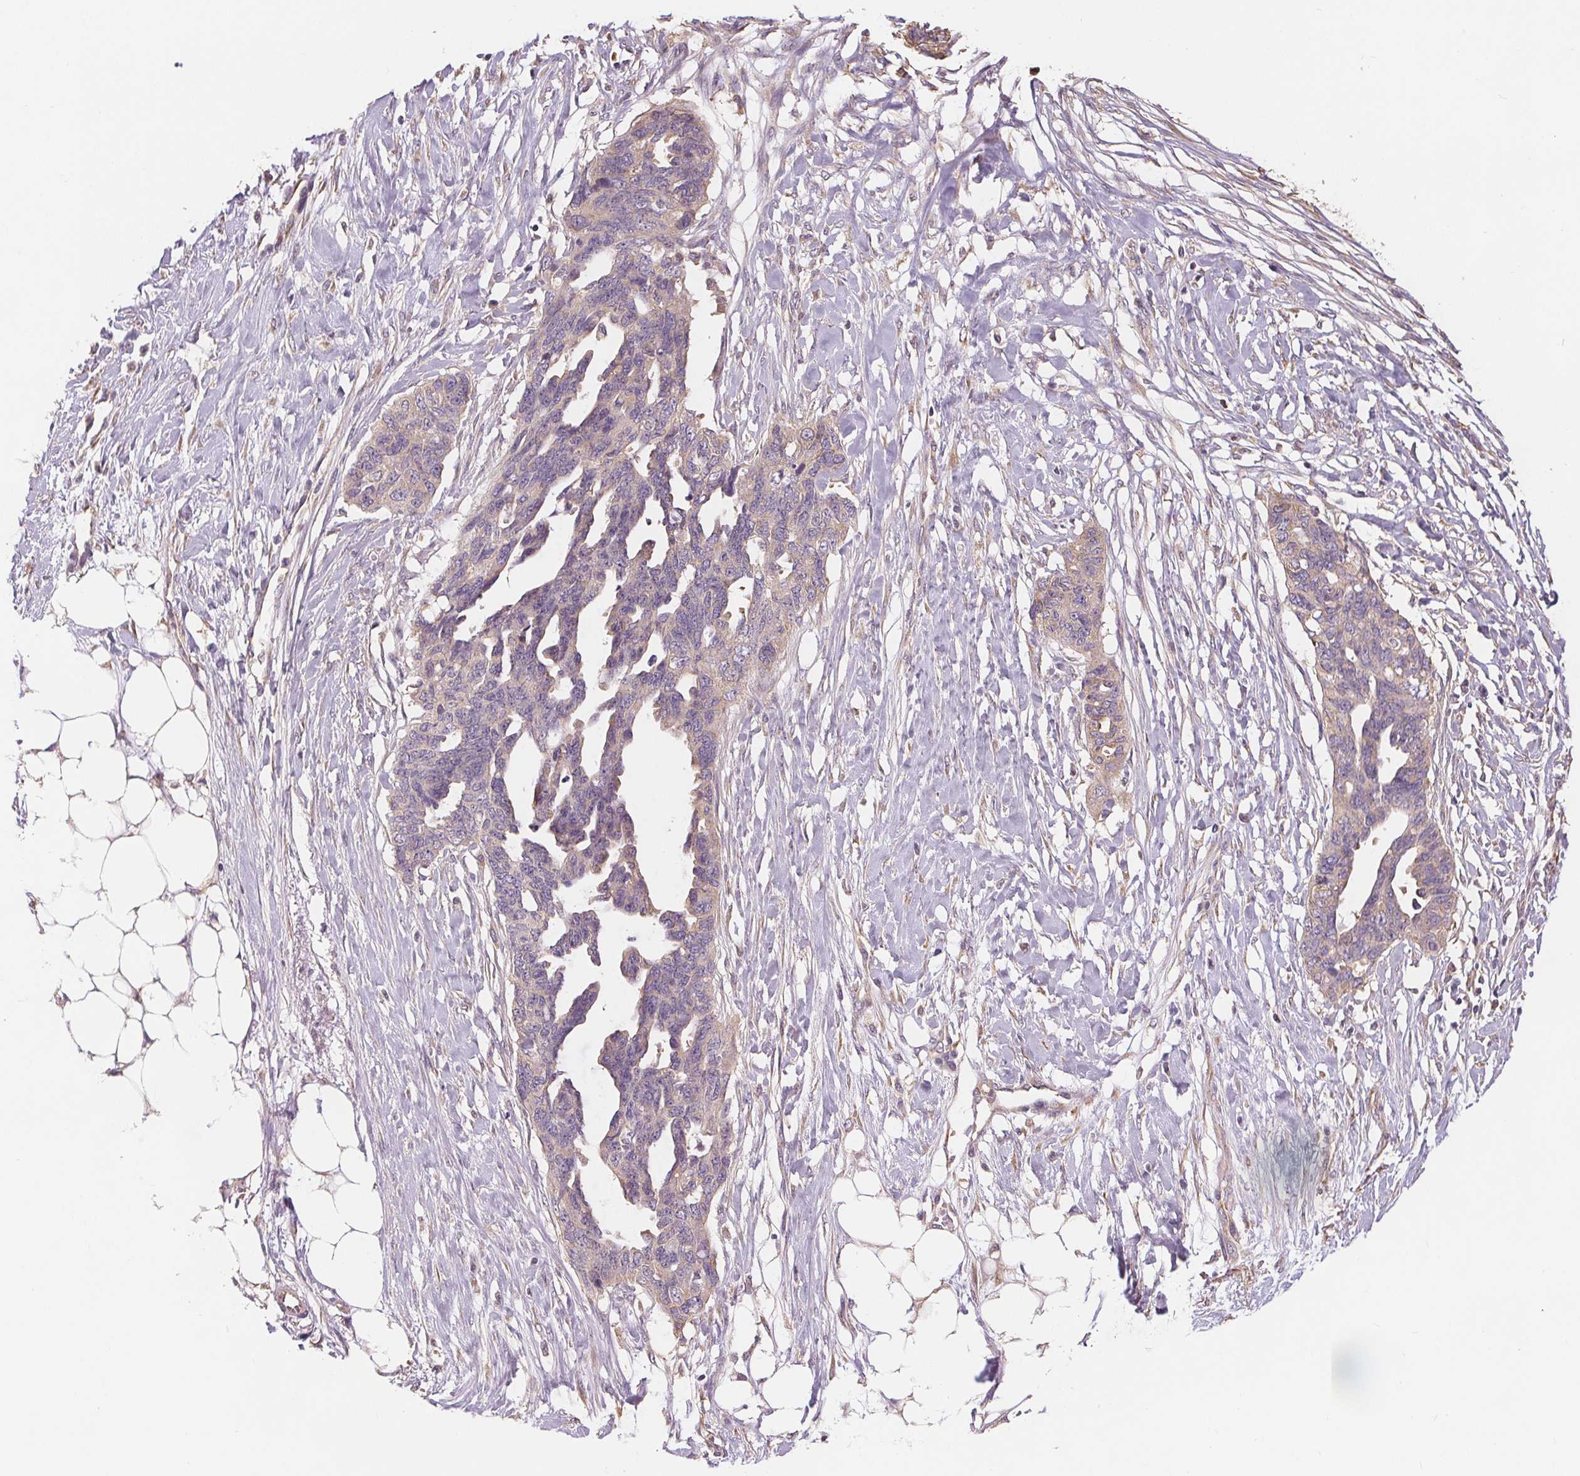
{"staining": {"intensity": "weak", "quantity": "<25%", "location": "cytoplasmic/membranous"}, "tissue": "ovarian cancer", "cell_type": "Tumor cells", "image_type": "cancer", "snomed": [{"axis": "morphology", "description": "Cystadenocarcinoma, serous, NOS"}, {"axis": "topography", "description": "Ovary"}], "caption": "Histopathology image shows no significant protein expression in tumor cells of serous cystadenocarcinoma (ovarian).", "gene": "TMEM80", "patient": {"sex": "female", "age": 69}}